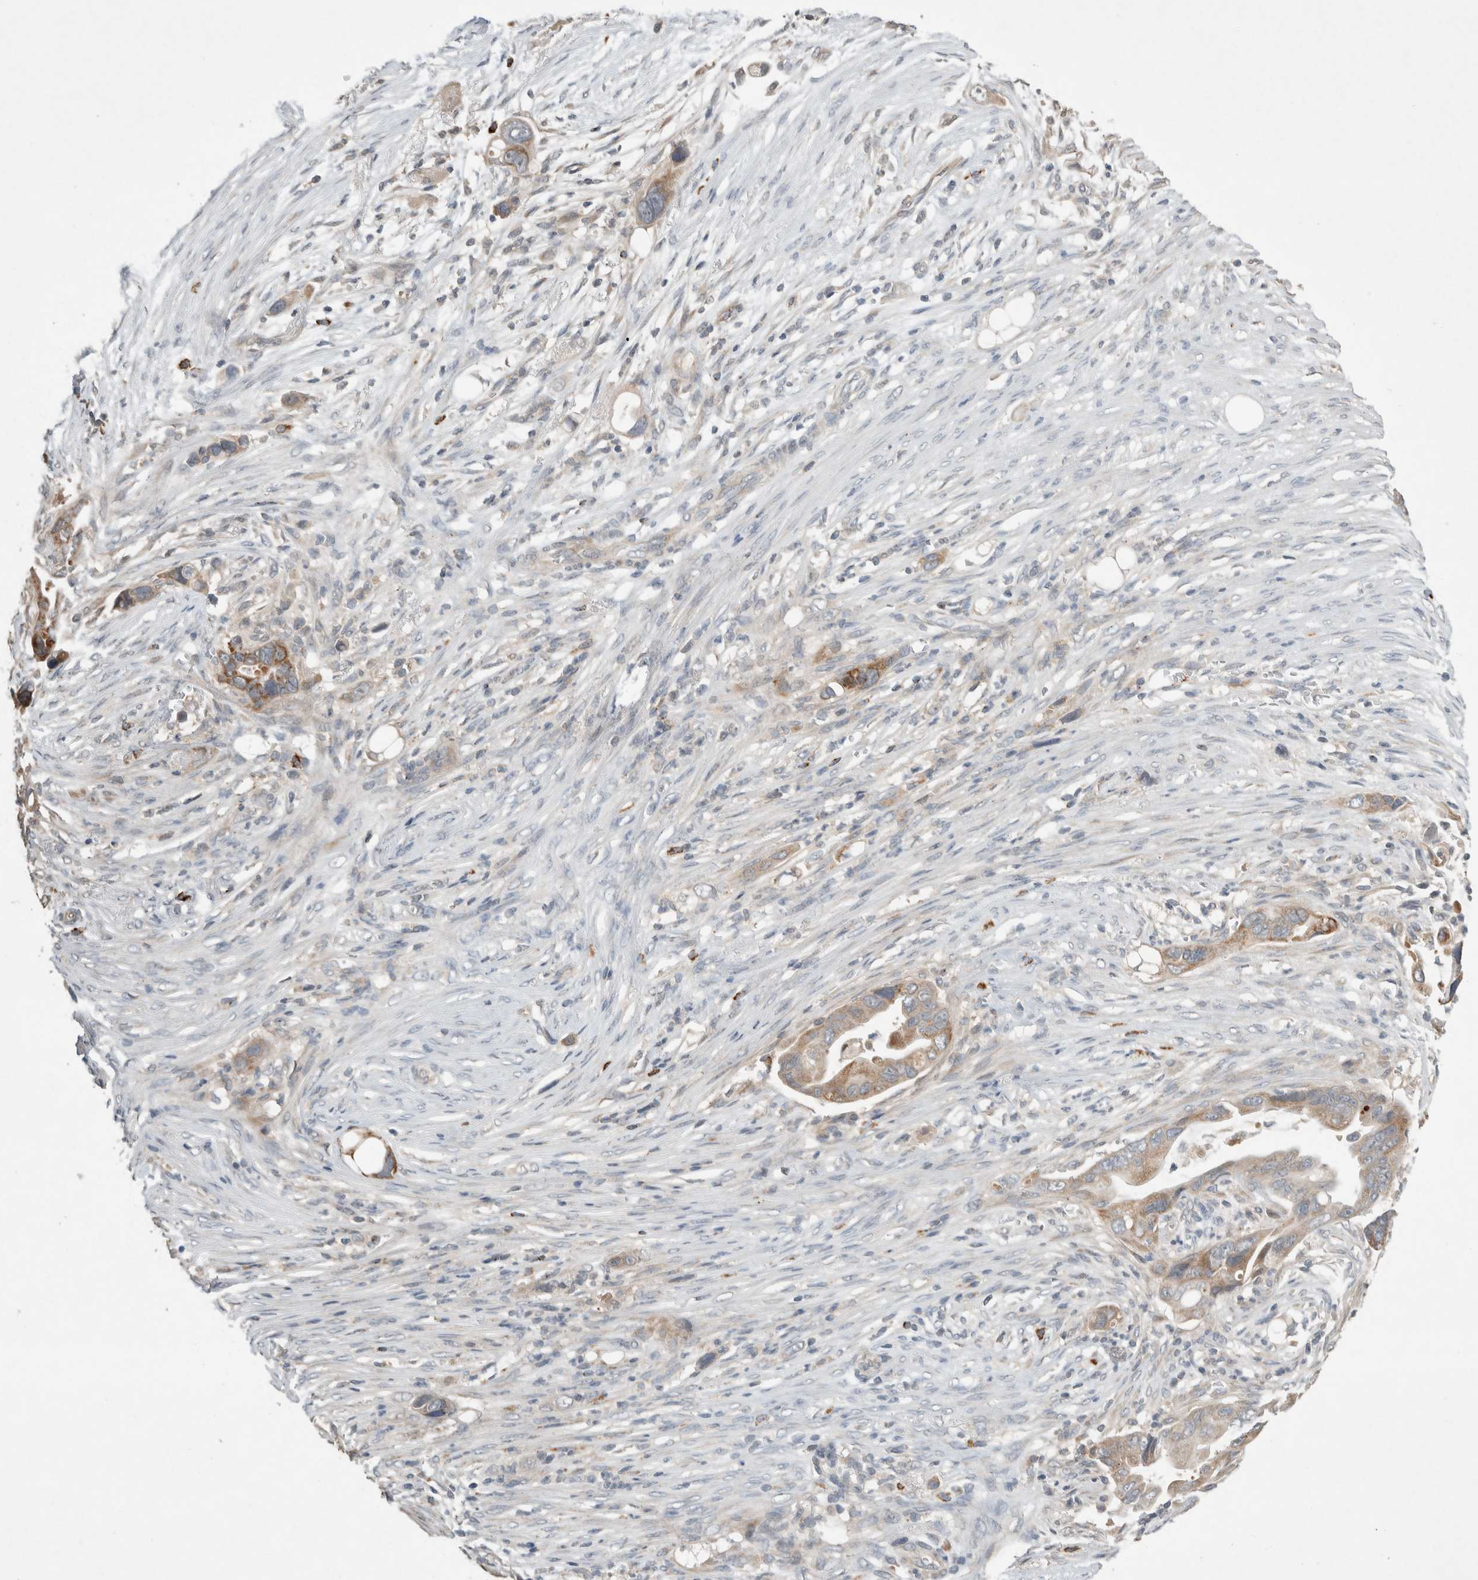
{"staining": {"intensity": "moderate", "quantity": "25%-75%", "location": "cytoplasmic/membranous"}, "tissue": "pancreatic cancer", "cell_type": "Tumor cells", "image_type": "cancer", "snomed": [{"axis": "morphology", "description": "Adenocarcinoma, NOS"}, {"axis": "topography", "description": "Pancreas"}], "caption": "DAB immunohistochemical staining of pancreatic cancer (adenocarcinoma) displays moderate cytoplasmic/membranous protein expression in approximately 25%-75% of tumor cells. (brown staining indicates protein expression, while blue staining denotes nuclei).", "gene": "SERAC1", "patient": {"sex": "female", "age": 72}}